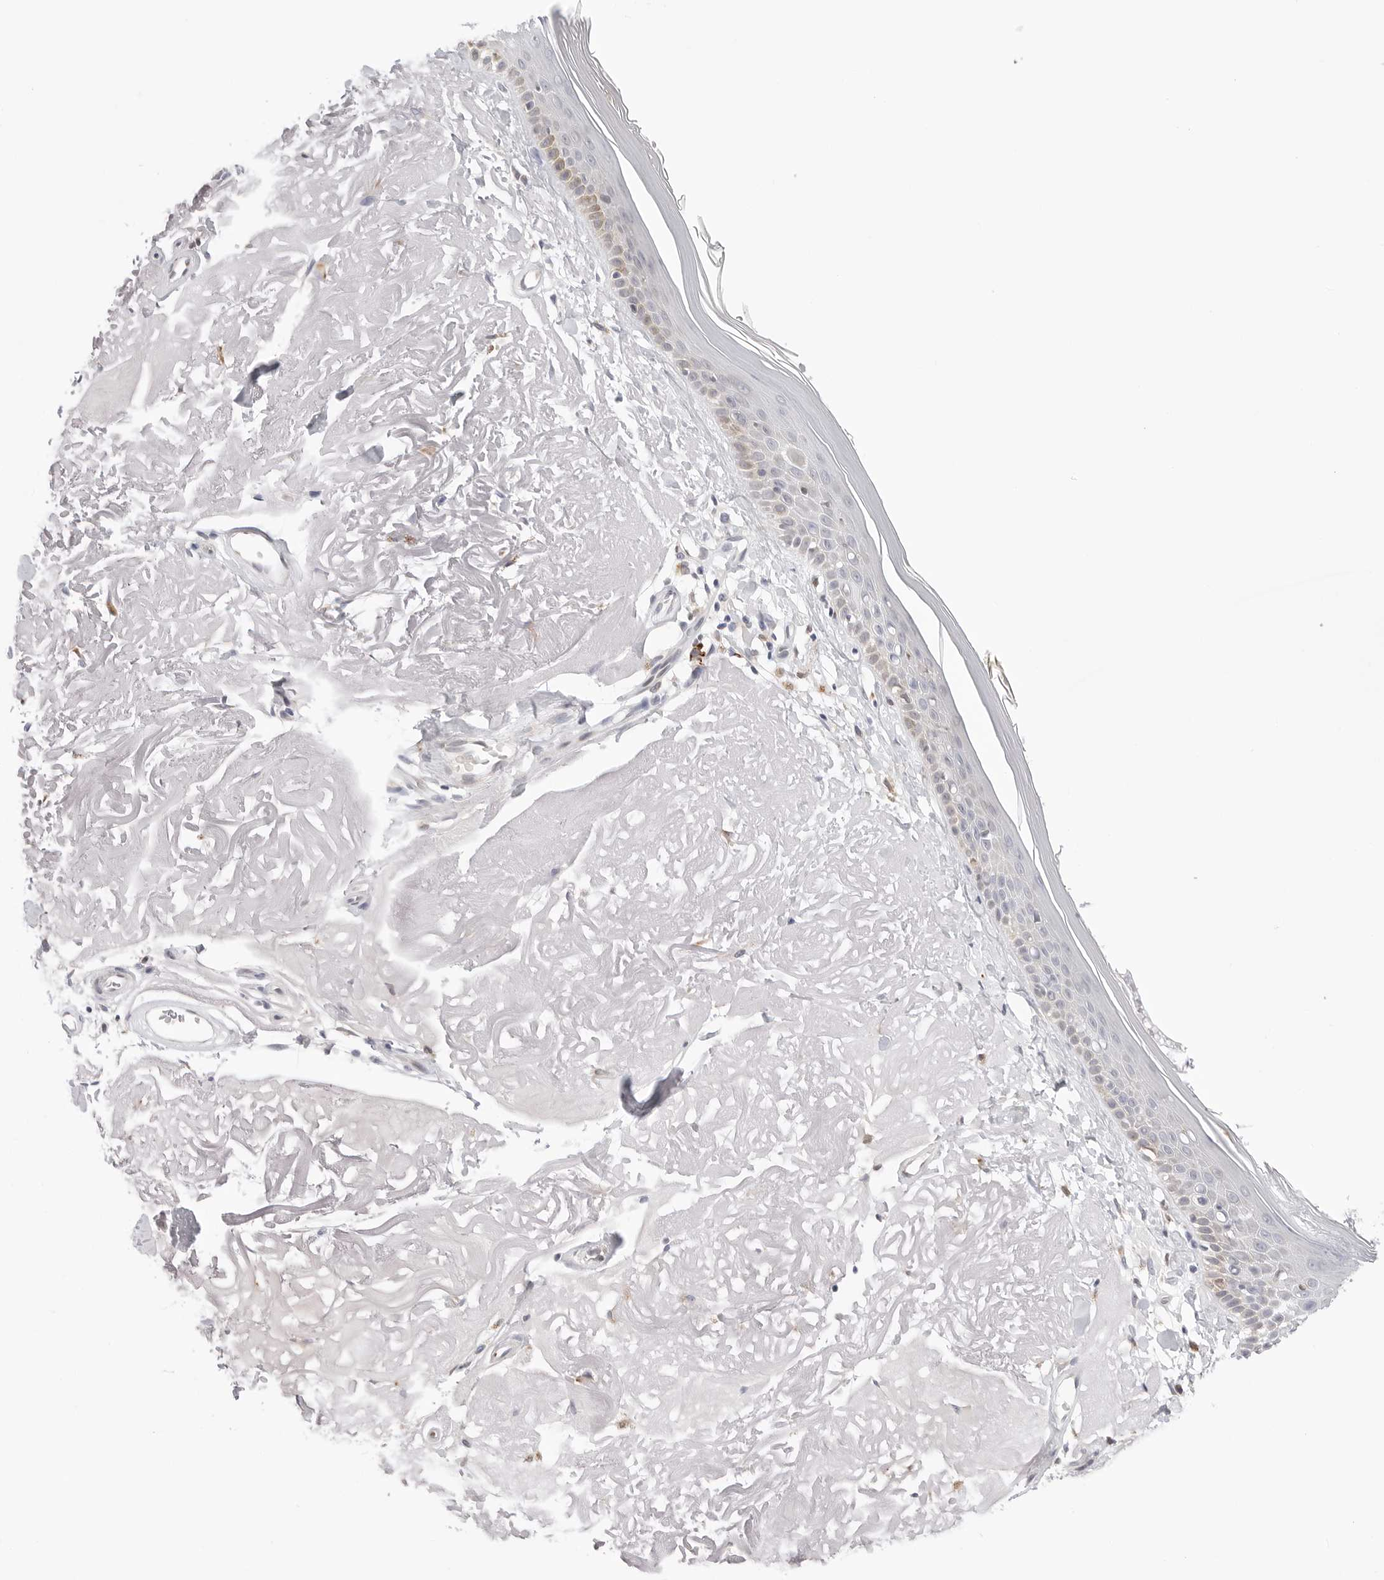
{"staining": {"intensity": "negative", "quantity": "none", "location": "none"}, "tissue": "skin", "cell_type": "Fibroblasts", "image_type": "normal", "snomed": [{"axis": "morphology", "description": "Normal tissue, NOS"}, {"axis": "topography", "description": "Skin"}, {"axis": "topography", "description": "Skeletal muscle"}], "caption": "This is a histopathology image of immunohistochemistry staining of unremarkable skin, which shows no expression in fibroblasts. (DAB immunohistochemistry with hematoxylin counter stain).", "gene": "RPN1", "patient": {"sex": "male", "age": 83}}